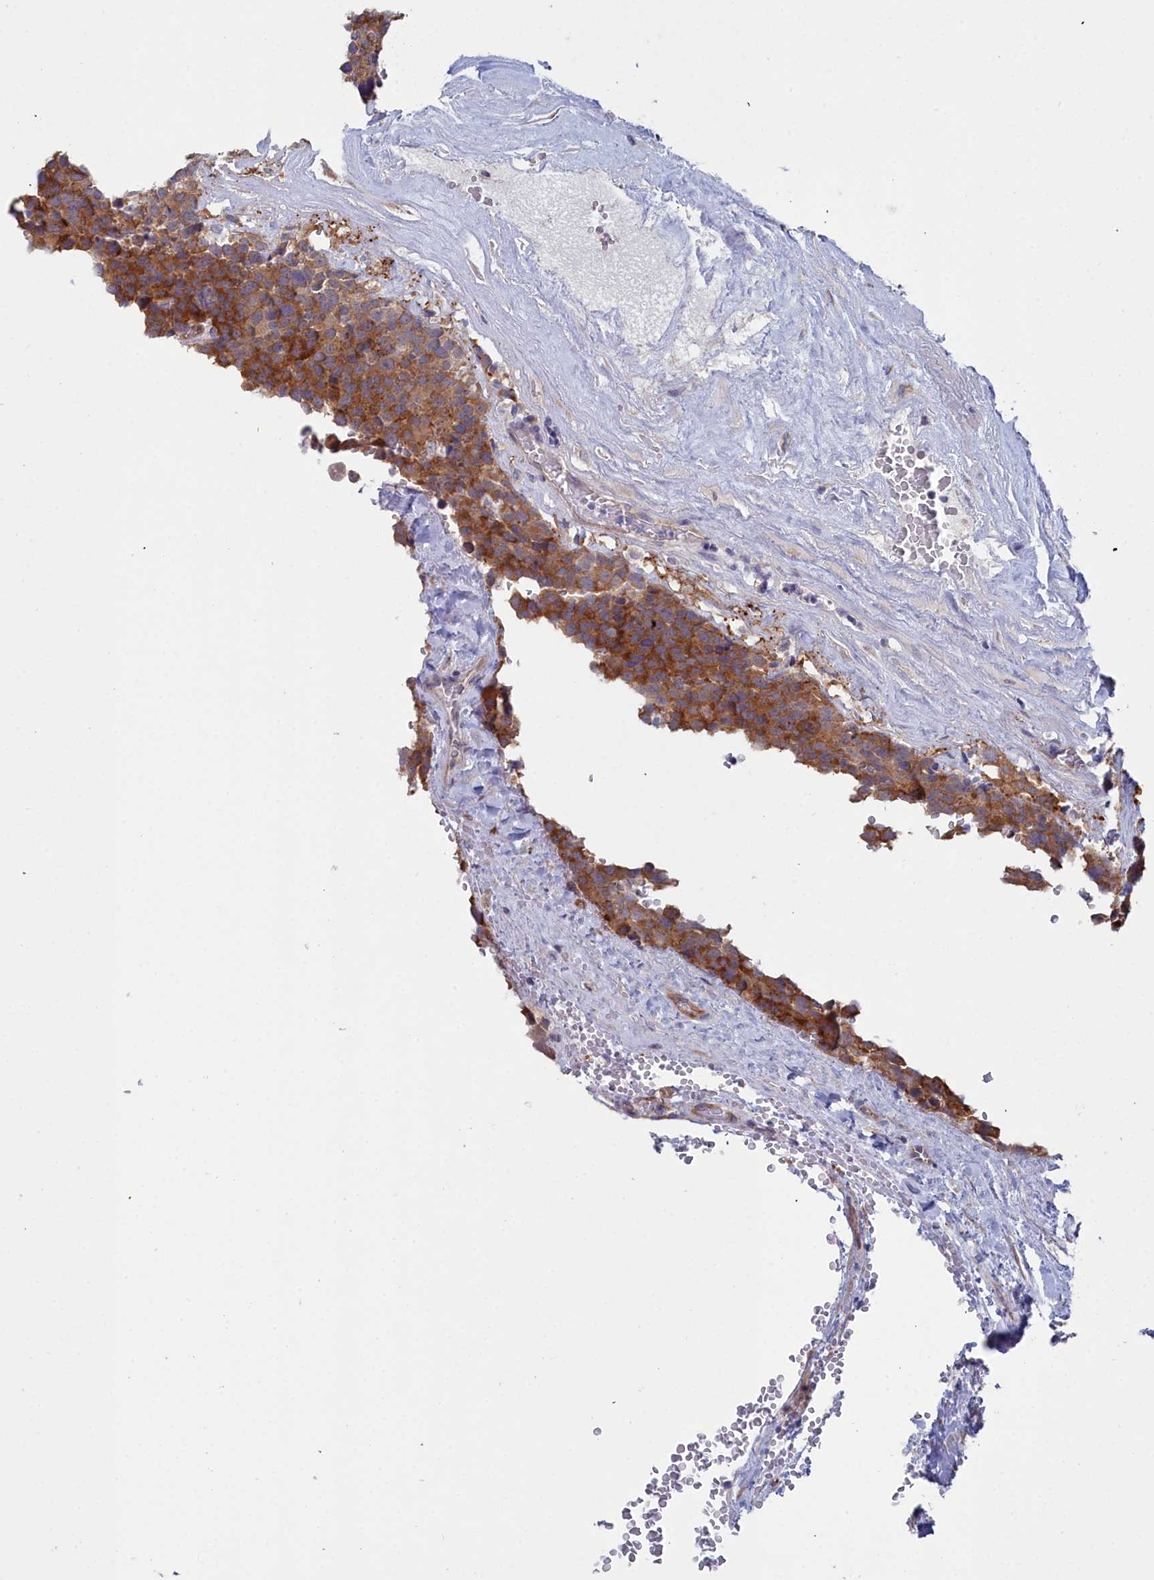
{"staining": {"intensity": "moderate", "quantity": ">75%", "location": "cytoplasmic/membranous"}, "tissue": "testis cancer", "cell_type": "Tumor cells", "image_type": "cancer", "snomed": [{"axis": "morphology", "description": "Seminoma, NOS"}, {"axis": "topography", "description": "Testis"}], "caption": "Tumor cells show medium levels of moderate cytoplasmic/membranous positivity in about >75% of cells in human testis cancer (seminoma).", "gene": "RDX", "patient": {"sex": "male", "age": 71}}